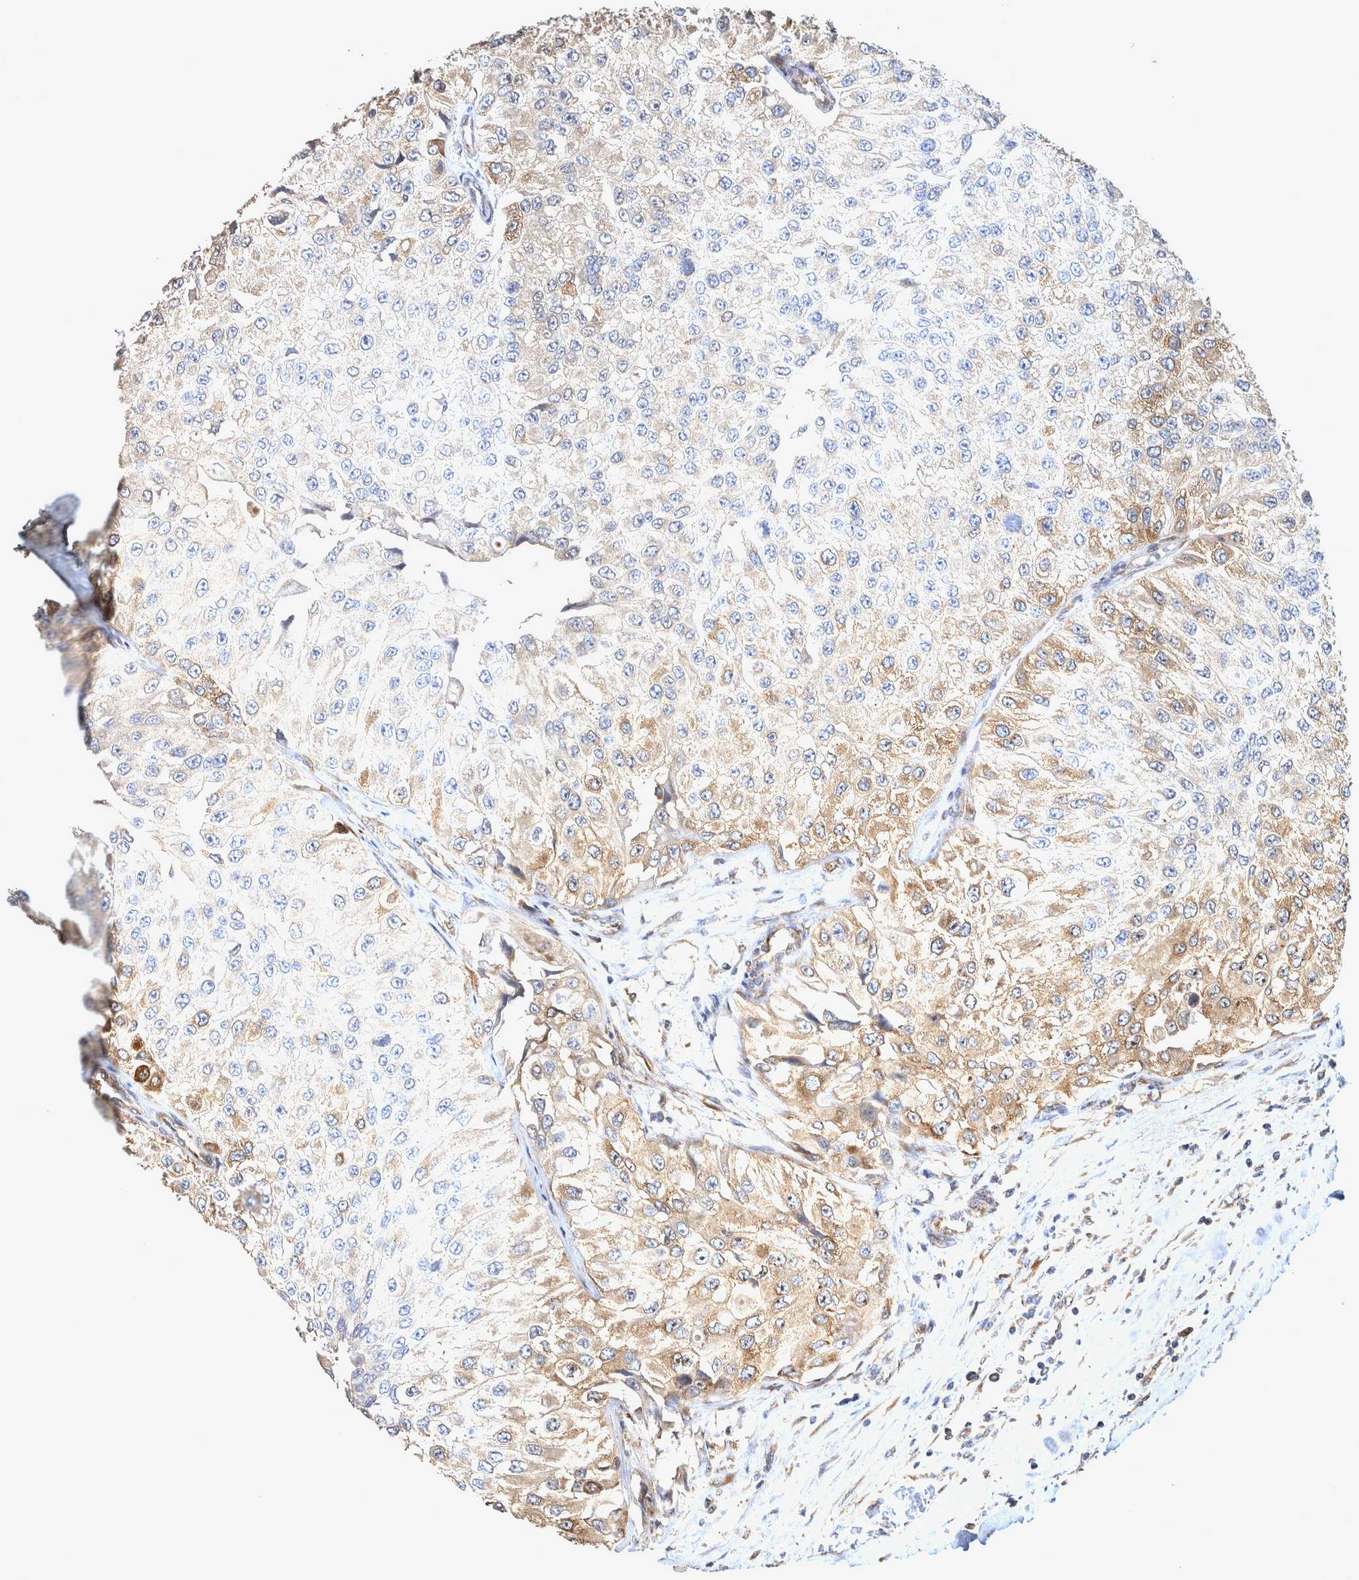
{"staining": {"intensity": "moderate", "quantity": "<25%", "location": "cytoplasmic/membranous"}, "tissue": "urothelial cancer", "cell_type": "Tumor cells", "image_type": "cancer", "snomed": [{"axis": "morphology", "description": "Urothelial carcinoma, High grade"}, {"axis": "topography", "description": "Kidney"}, {"axis": "topography", "description": "Urinary bladder"}], "caption": "Immunohistochemical staining of urothelial cancer exhibits low levels of moderate cytoplasmic/membranous protein positivity in about <25% of tumor cells.", "gene": "ATXN2", "patient": {"sex": "male", "age": 77}}